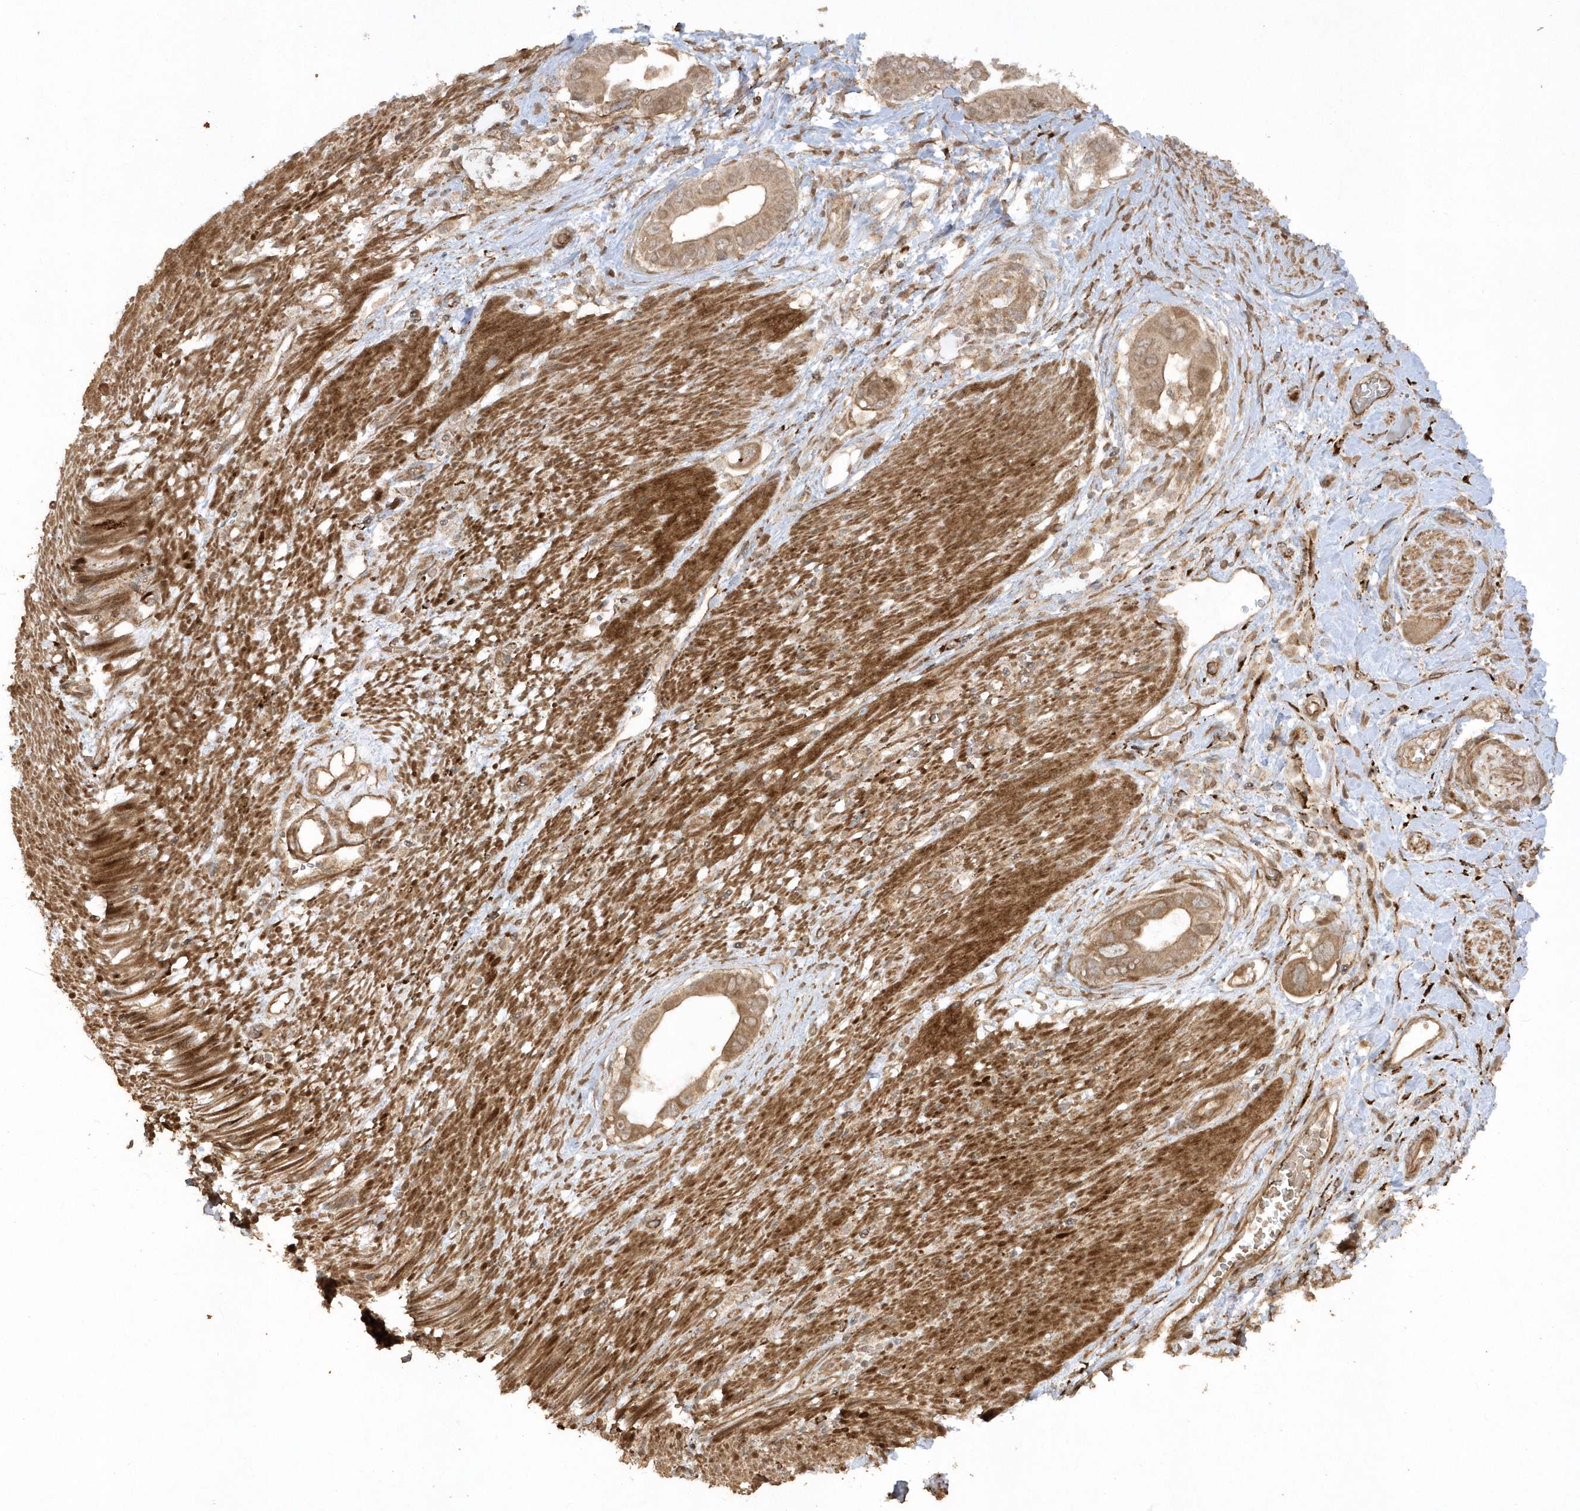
{"staining": {"intensity": "moderate", "quantity": ">75%", "location": "cytoplasmic/membranous"}, "tissue": "pancreatic cancer", "cell_type": "Tumor cells", "image_type": "cancer", "snomed": [{"axis": "morphology", "description": "Adenocarcinoma, NOS"}, {"axis": "topography", "description": "Pancreas"}], "caption": "Pancreatic cancer tissue exhibits moderate cytoplasmic/membranous staining in approximately >75% of tumor cells, visualized by immunohistochemistry. Using DAB (brown) and hematoxylin (blue) stains, captured at high magnification using brightfield microscopy.", "gene": "AVPI1", "patient": {"sex": "male", "age": 68}}